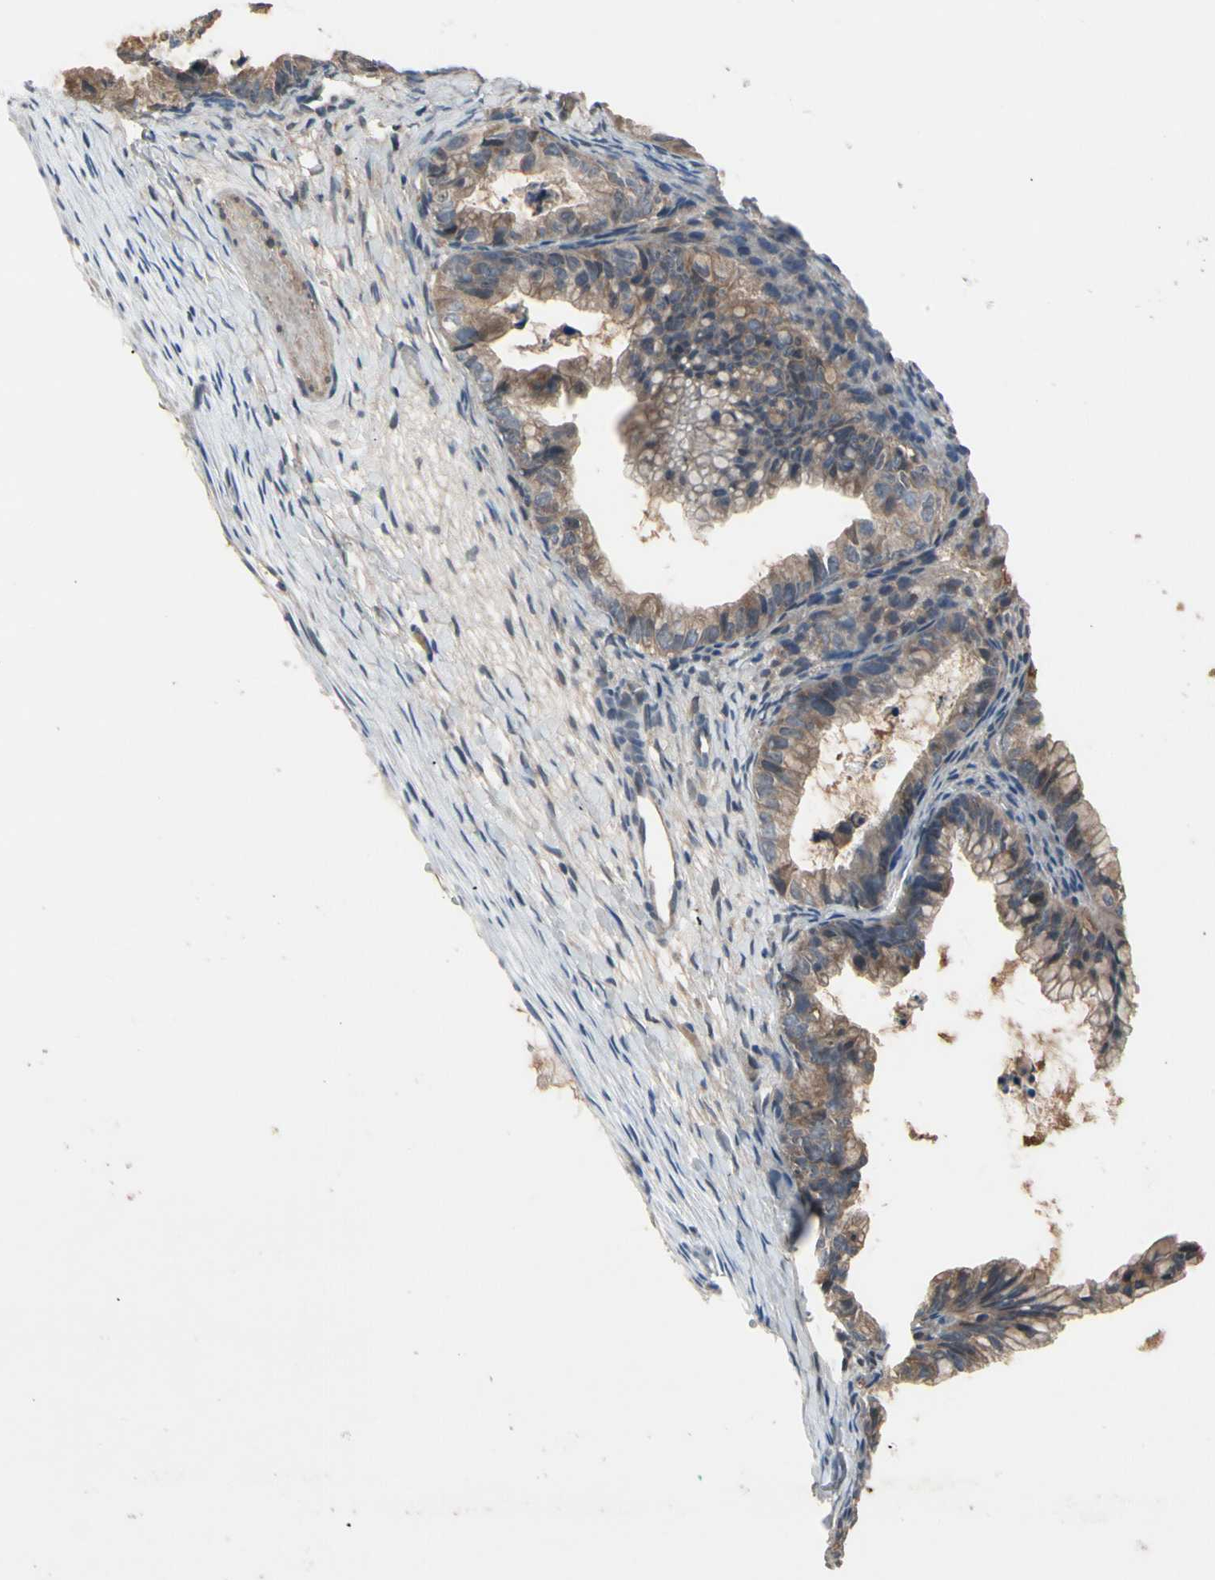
{"staining": {"intensity": "moderate", "quantity": ">75%", "location": "cytoplasmic/membranous"}, "tissue": "ovarian cancer", "cell_type": "Tumor cells", "image_type": "cancer", "snomed": [{"axis": "morphology", "description": "Cystadenocarcinoma, mucinous, NOS"}, {"axis": "topography", "description": "Ovary"}], "caption": "Immunohistochemical staining of ovarian mucinous cystadenocarcinoma displays medium levels of moderate cytoplasmic/membranous protein expression in about >75% of tumor cells.", "gene": "NSF", "patient": {"sex": "female", "age": 36}}